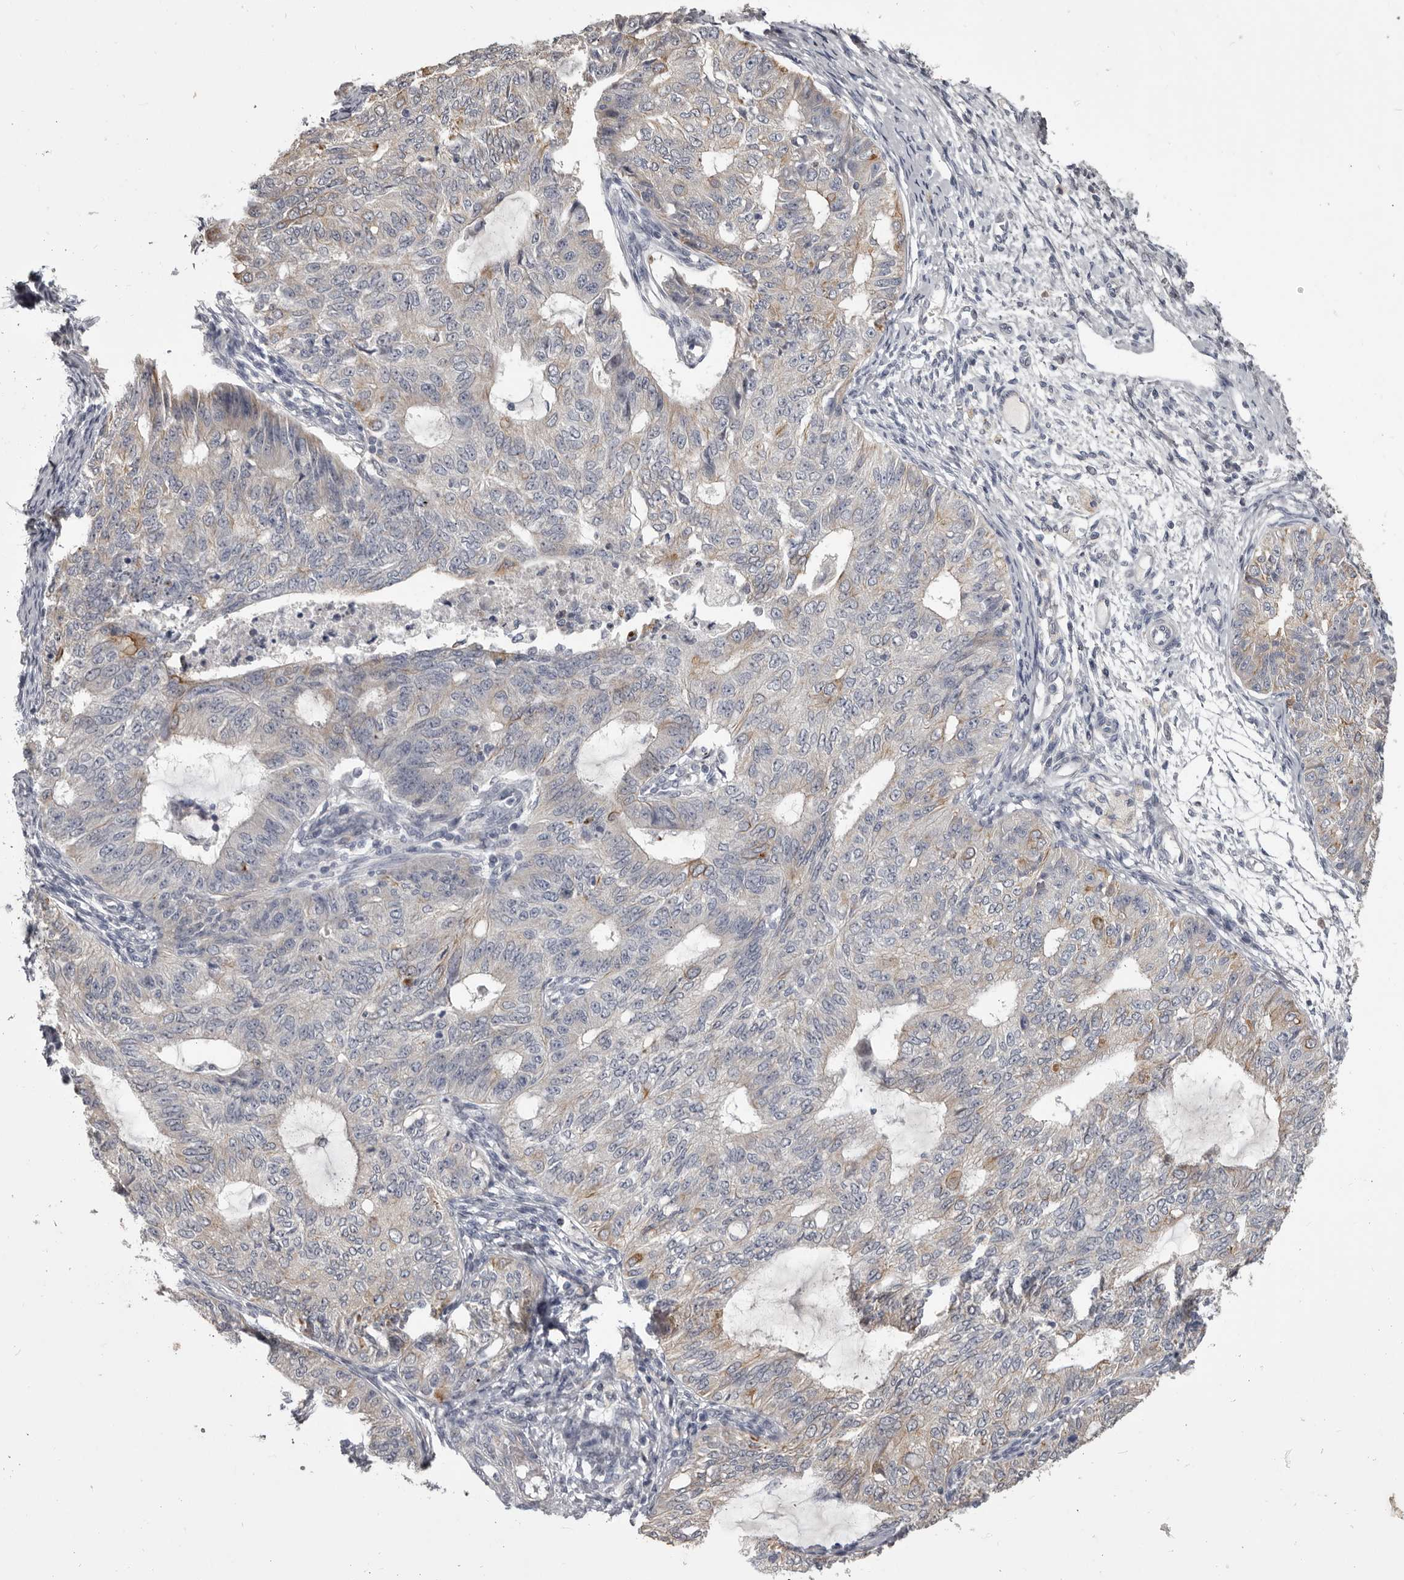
{"staining": {"intensity": "weak", "quantity": "<25%", "location": "cytoplasmic/membranous"}, "tissue": "endometrial cancer", "cell_type": "Tumor cells", "image_type": "cancer", "snomed": [{"axis": "morphology", "description": "Adenocarcinoma, NOS"}, {"axis": "topography", "description": "Endometrium"}], "caption": "Immunohistochemistry (IHC) of human adenocarcinoma (endometrial) reveals no positivity in tumor cells.", "gene": "LPAR6", "patient": {"sex": "female", "age": 32}}